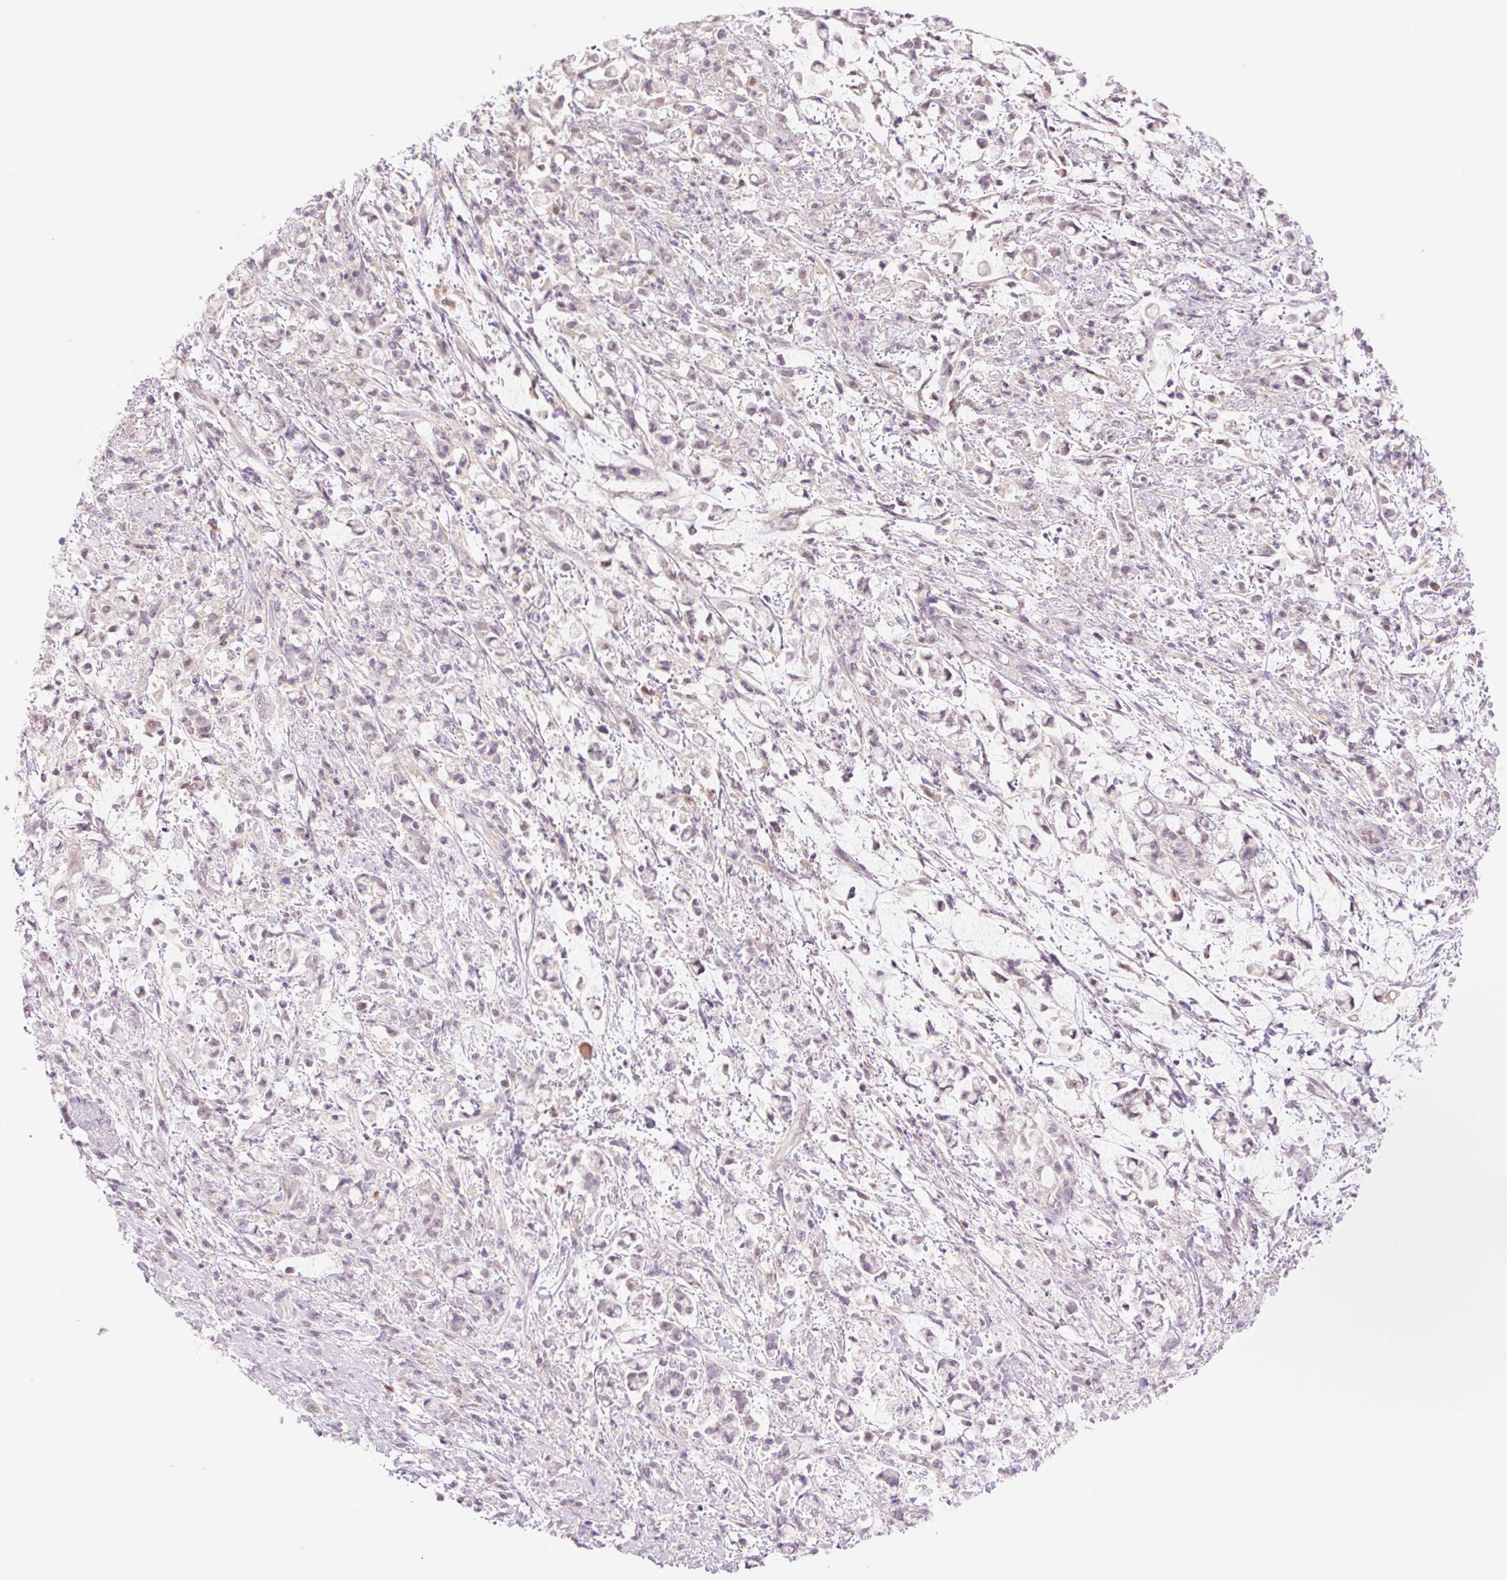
{"staining": {"intensity": "negative", "quantity": "none", "location": "none"}, "tissue": "stomach cancer", "cell_type": "Tumor cells", "image_type": "cancer", "snomed": [{"axis": "morphology", "description": "Adenocarcinoma, NOS"}, {"axis": "topography", "description": "Stomach"}], "caption": "The photomicrograph demonstrates no significant expression in tumor cells of stomach cancer.", "gene": "HEBP1", "patient": {"sex": "female", "age": 60}}